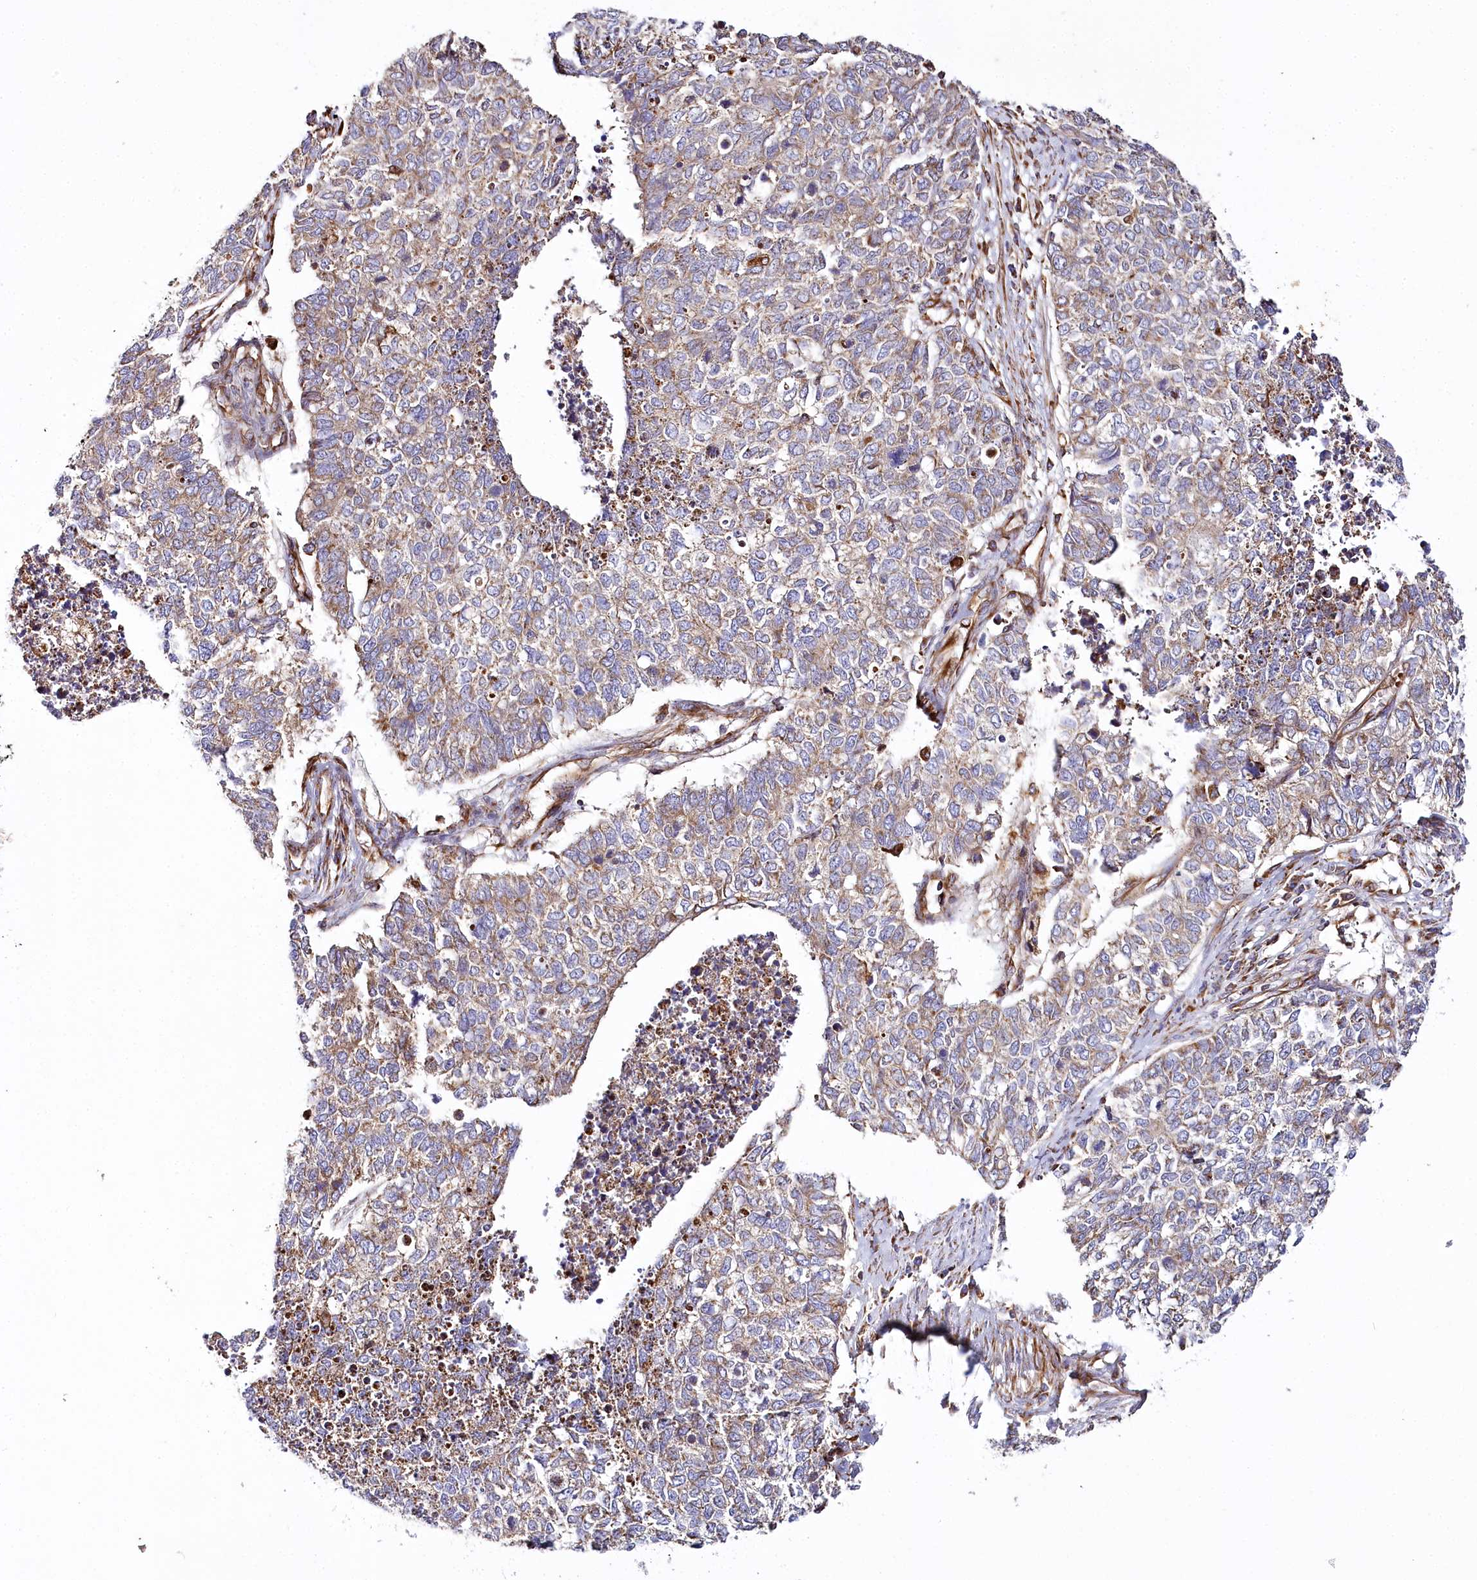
{"staining": {"intensity": "weak", "quantity": ">75%", "location": "cytoplasmic/membranous"}, "tissue": "cervical cancer", "cell_type": "Tumor cells", "image_type": "cancer", "snomed": [{"axis": "morphology", "description": "Squamous cell carcinoma, NOS"}, {"axis": "topography", "description": "Cervix"}], "caption": "Immunohistochemical staining of cervical squamous cell carcinoma reveals low levels of weak cytoplasmic/membranous positivity in approximately >75% of tumor cells. (DAB IHC, brown staining for protein, blue staining for nuclei).", "gene": "THUMPD3", "patient": {"sex": "female", "age": 63}}